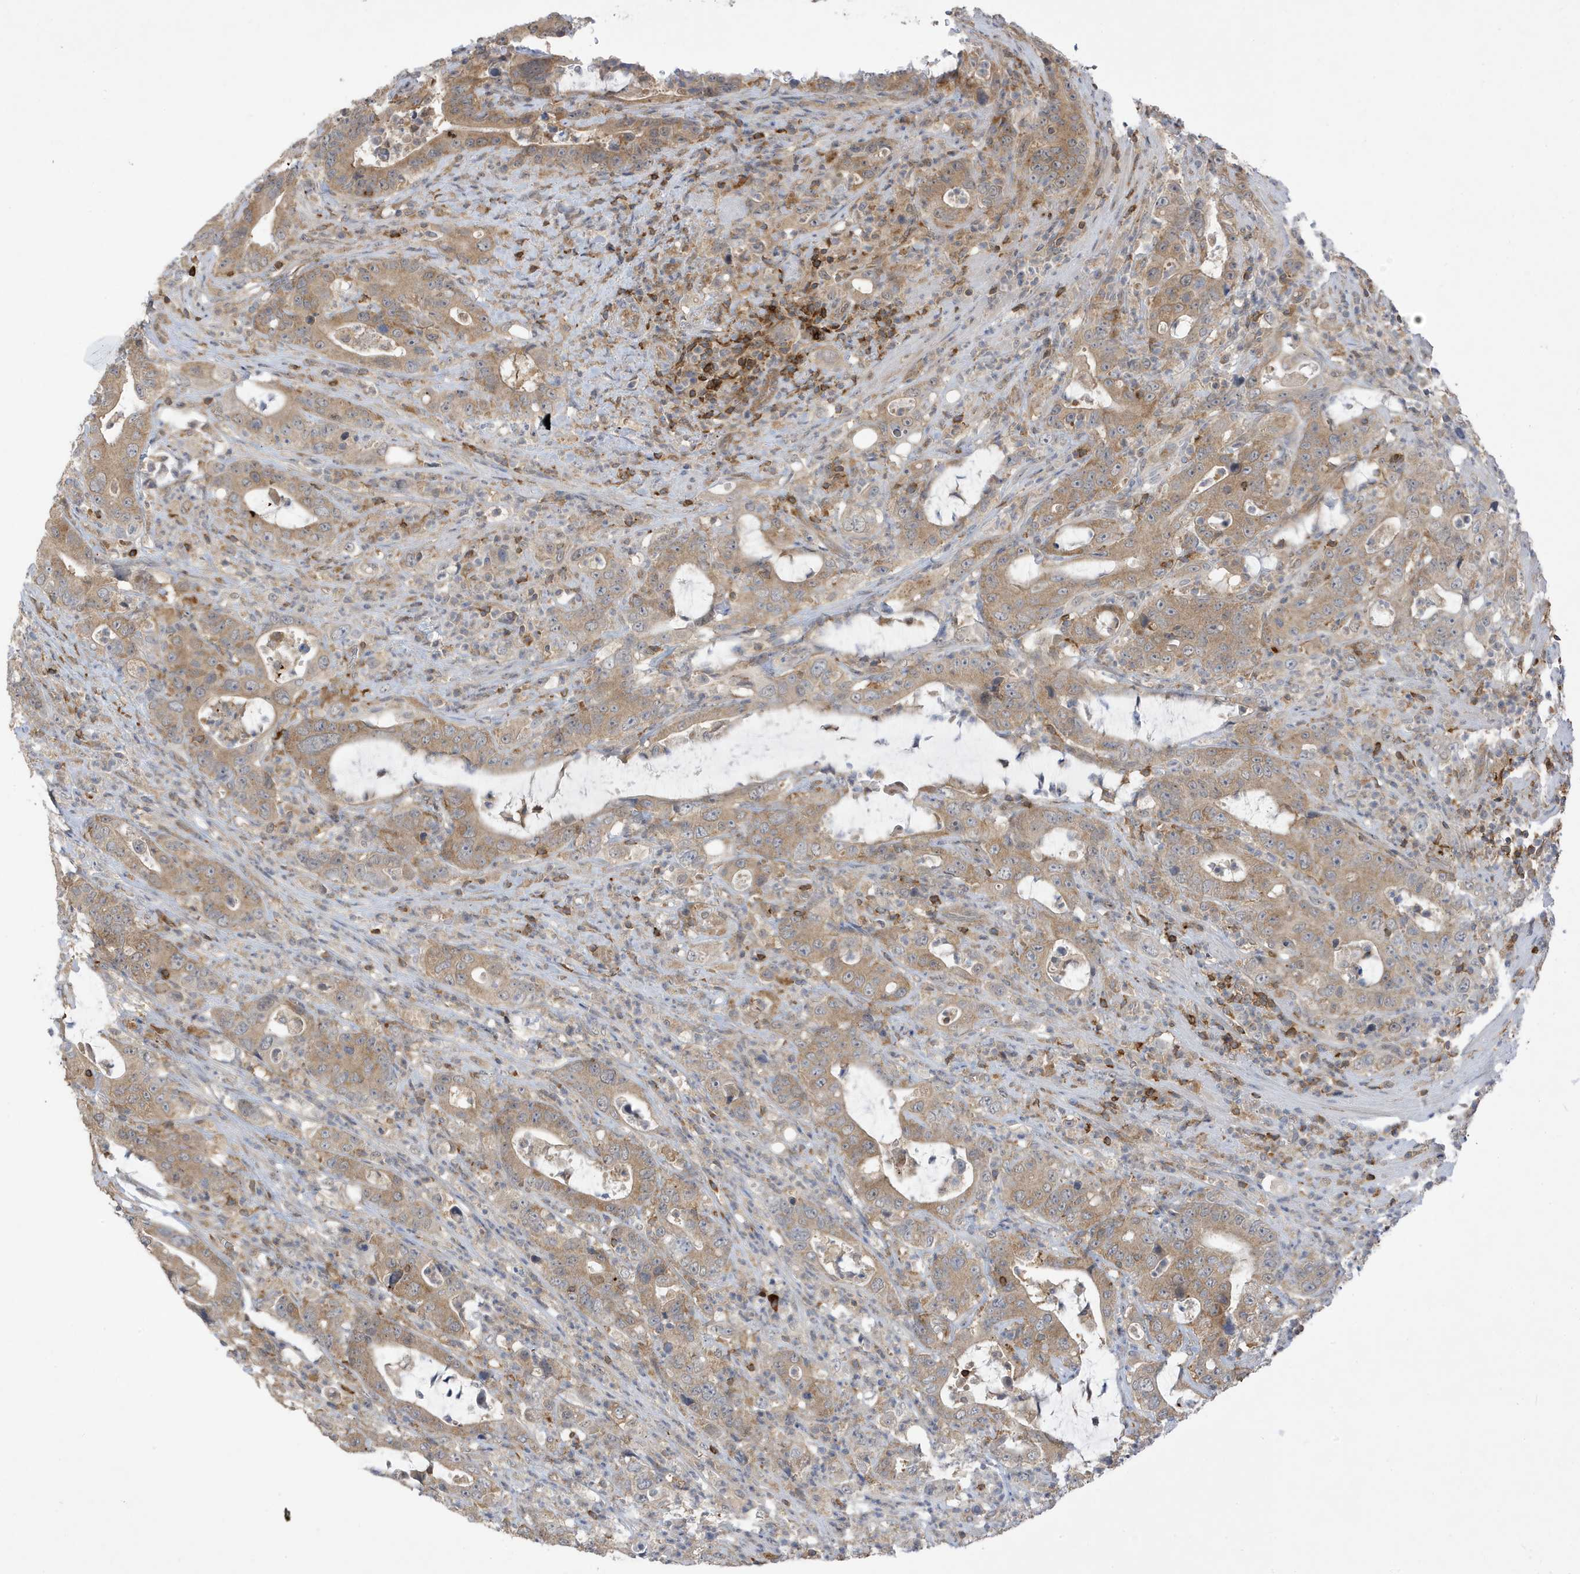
{"staining": {"intensity": "weak", "quantity": ">75%", "location": "cytoplasmic/membranous"}, "tissue": "colorectal cancer", "cell_type": "Tumor cells", "image_type": "cancer", "snomed": [{"axis": "morphology", "description": "Adenocarcinoma, NOS"}, {"axis": "topography", "description": "Colon"}], "caption": "Protein expression by immunohistochemistry reveals weak cytoplasmic/membranous expression in approximately >75% of tumor cells in colorectal cancer.", "gene": "PHACTR2", "patient": {"sex": "female", "age": 75}}